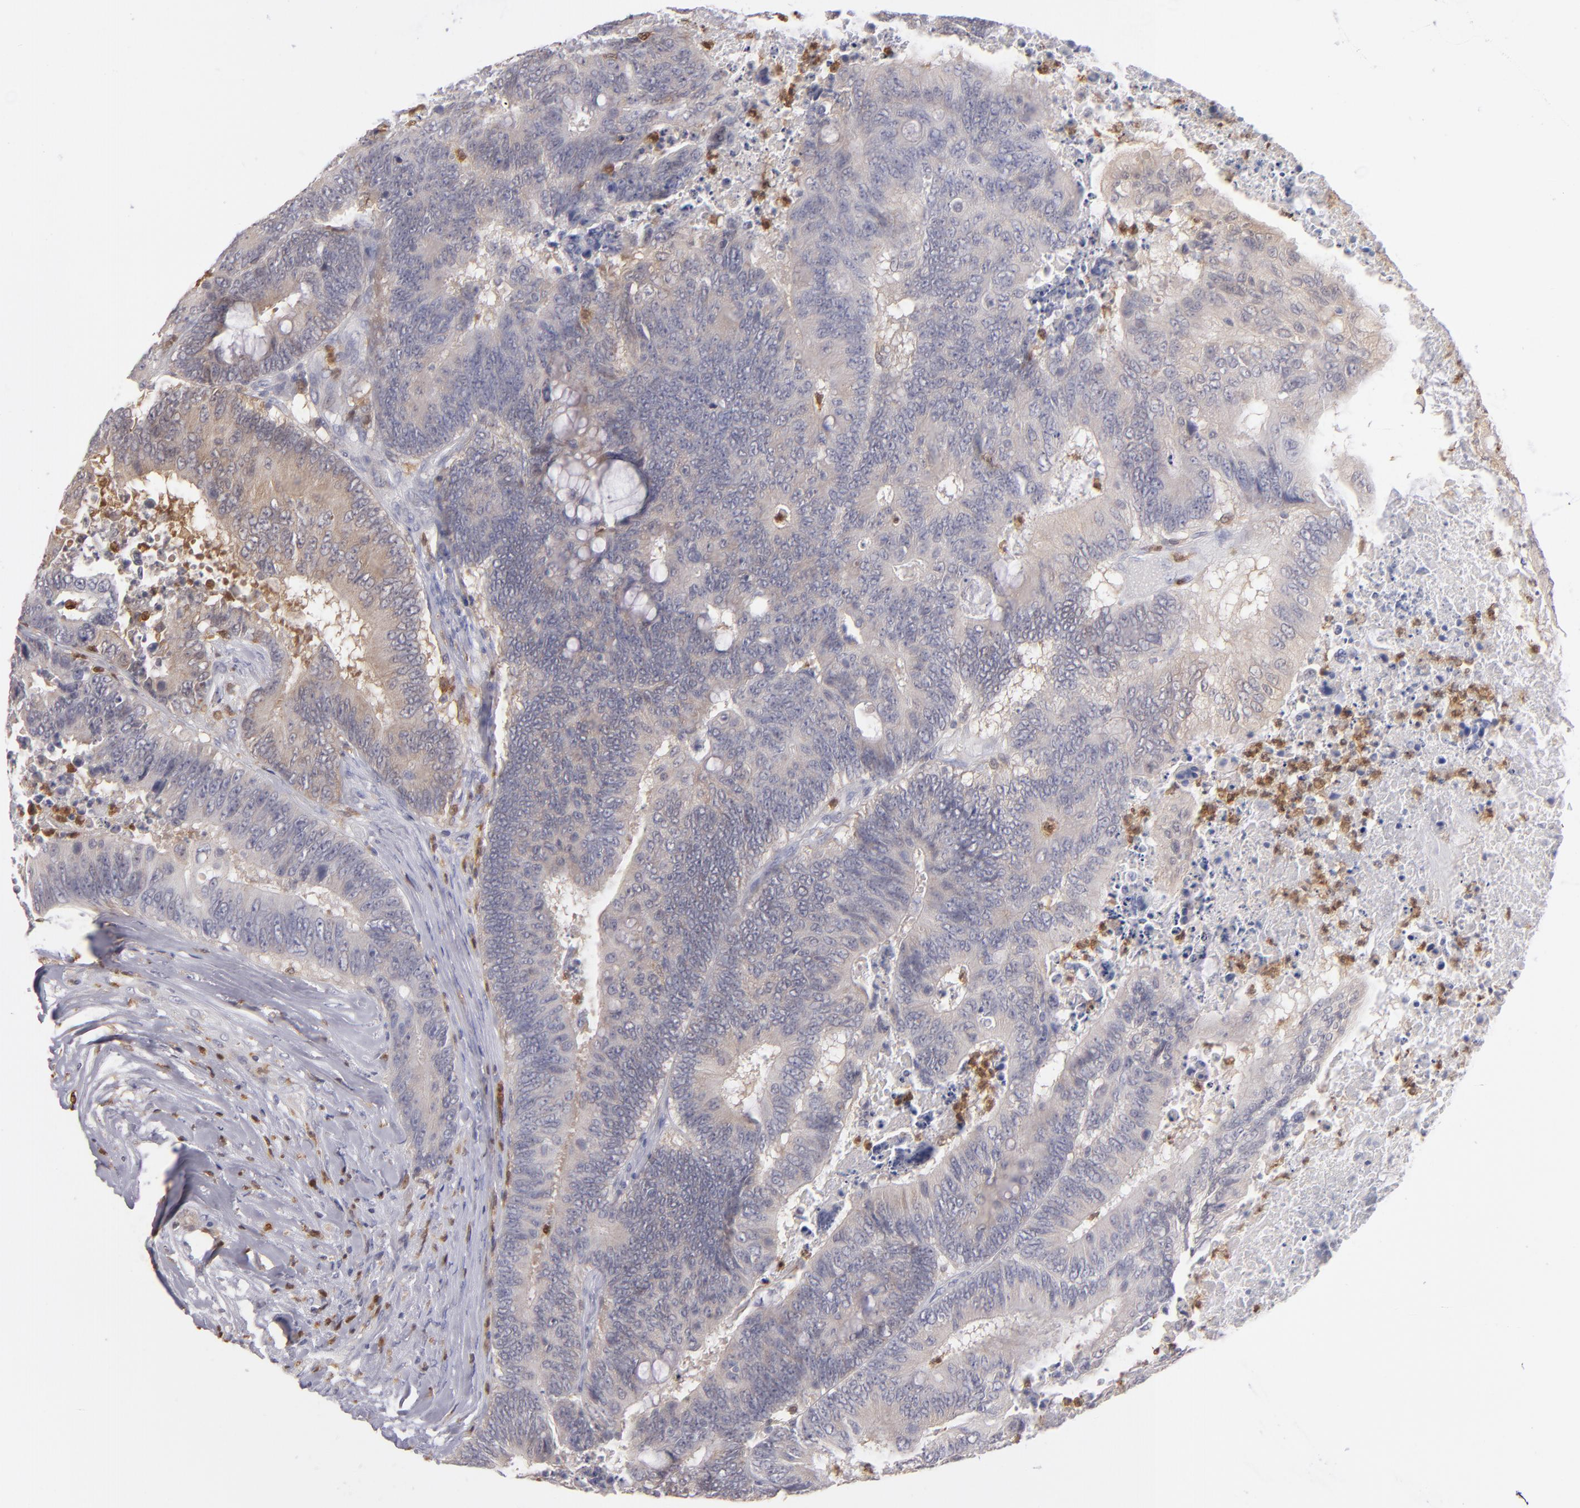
{"staining": {"intensity": "moderate", "quantity": "<25%", "location": "cytoplasmic/membranous"}, "tissue": "colorectal cancer", "cell_type": "Tumor cells", "image_type": "cancer", "snomed": [{"axis": "morphology", "description": "Adenocarcinoma, NOS"}, {"axis": "topography", "description": "Colon"}], "caption": "Brown immunohistochemical staining in adenocarcinoma (colorectal) displays moderate cytoplasmic/membranous staining in approximately <25% of tumor cells.", "gene": "PRKCD", "patient": {"sex": "male", "age": 65}}